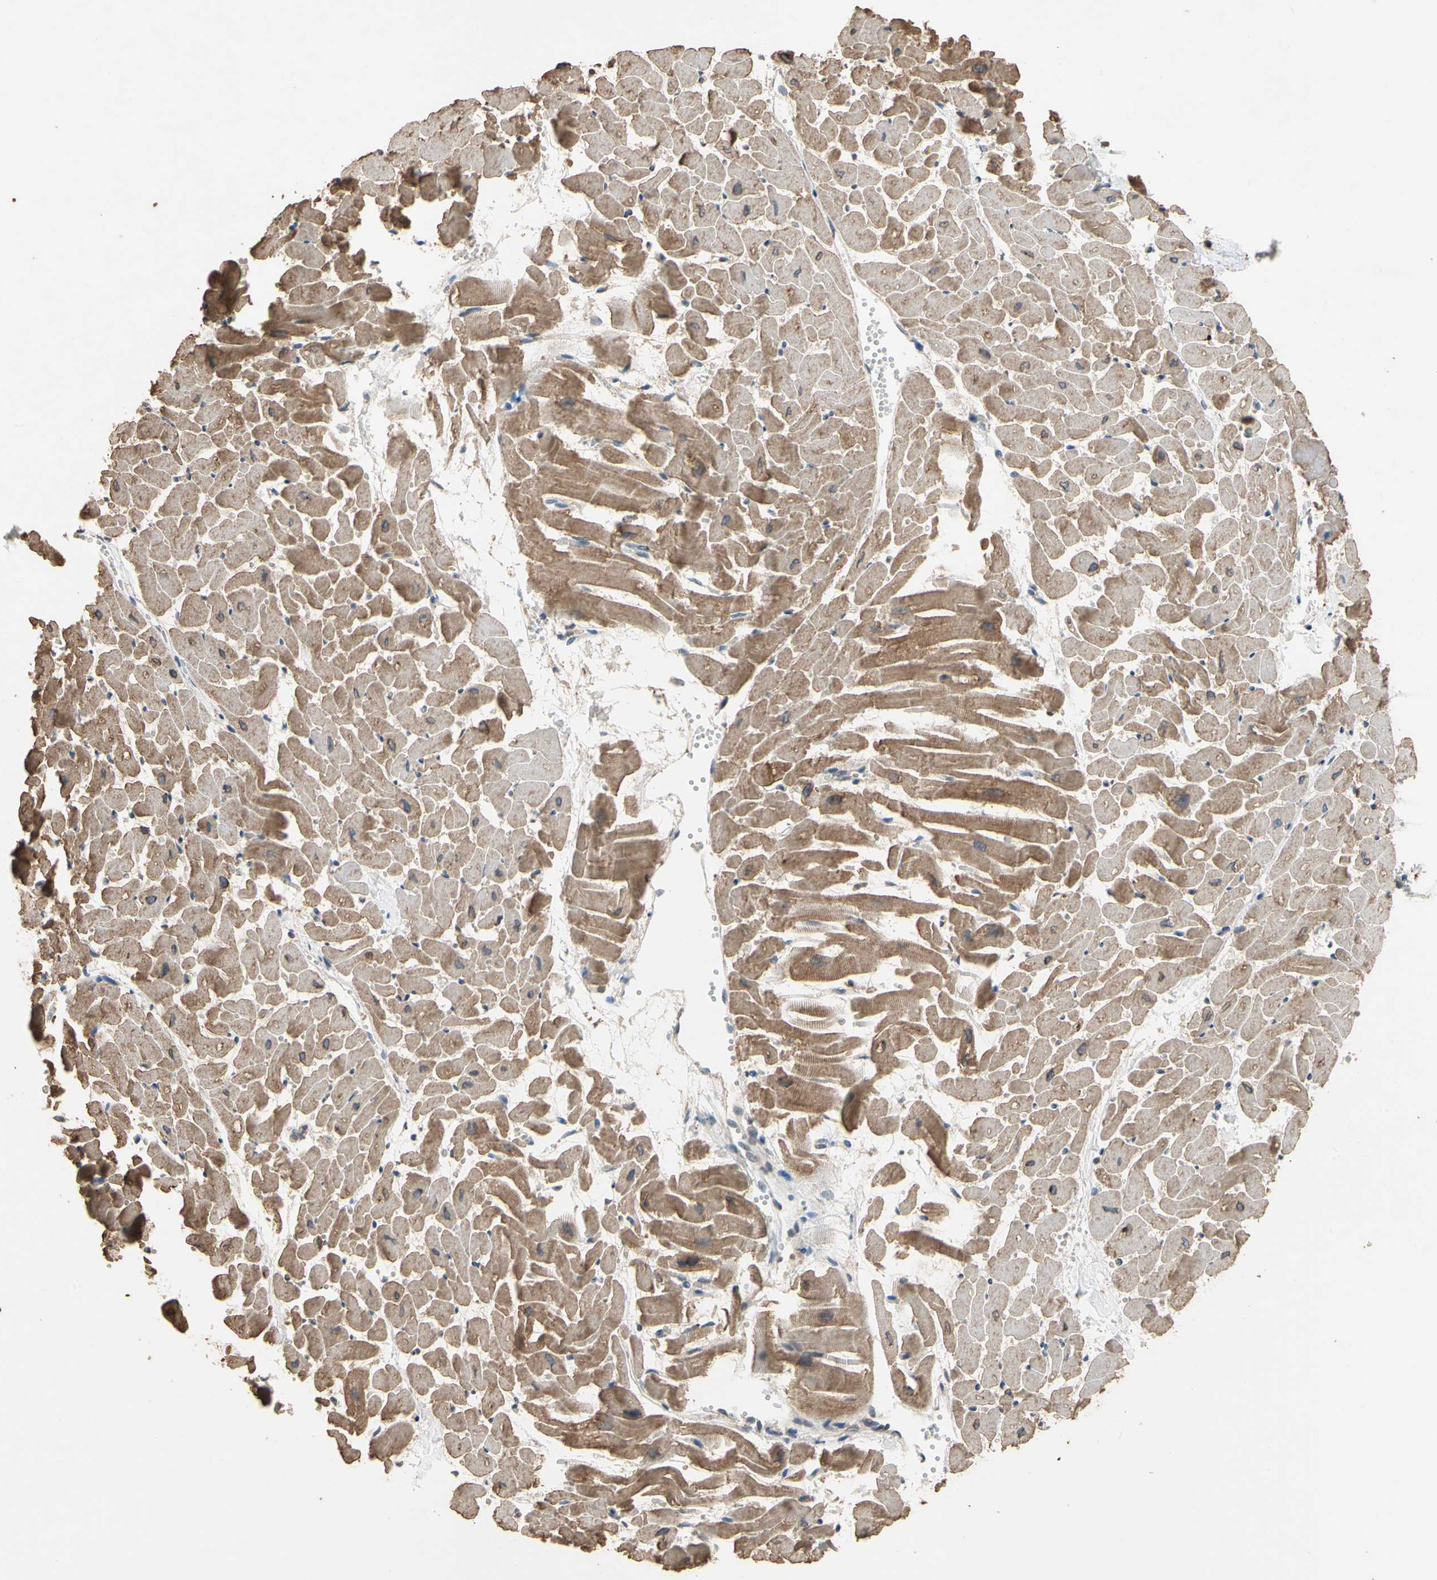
{"staining": {"intensity": "moderate", "quantity": ">75%", "location": "cytoplasmic/membranous"}, "tissue": "heart muscle", "cell_type": "Cardiomyocytes", "image_type": "normal", "snomed": [{"axis": "morphology", "description": "Normal tissue, NOS"}, {"axis": "topography", "description": "Heart"}], "caption": "This histopathology image exhibits immunohistochemistry (IHC) staining of unremarkable human heart muscle, with medium moderate cytoplasmic/membranous expression in about >75% of cardiomyocytes.", "gene": "MAP3K10", "patient": {"sex": "female", "age": 19}}